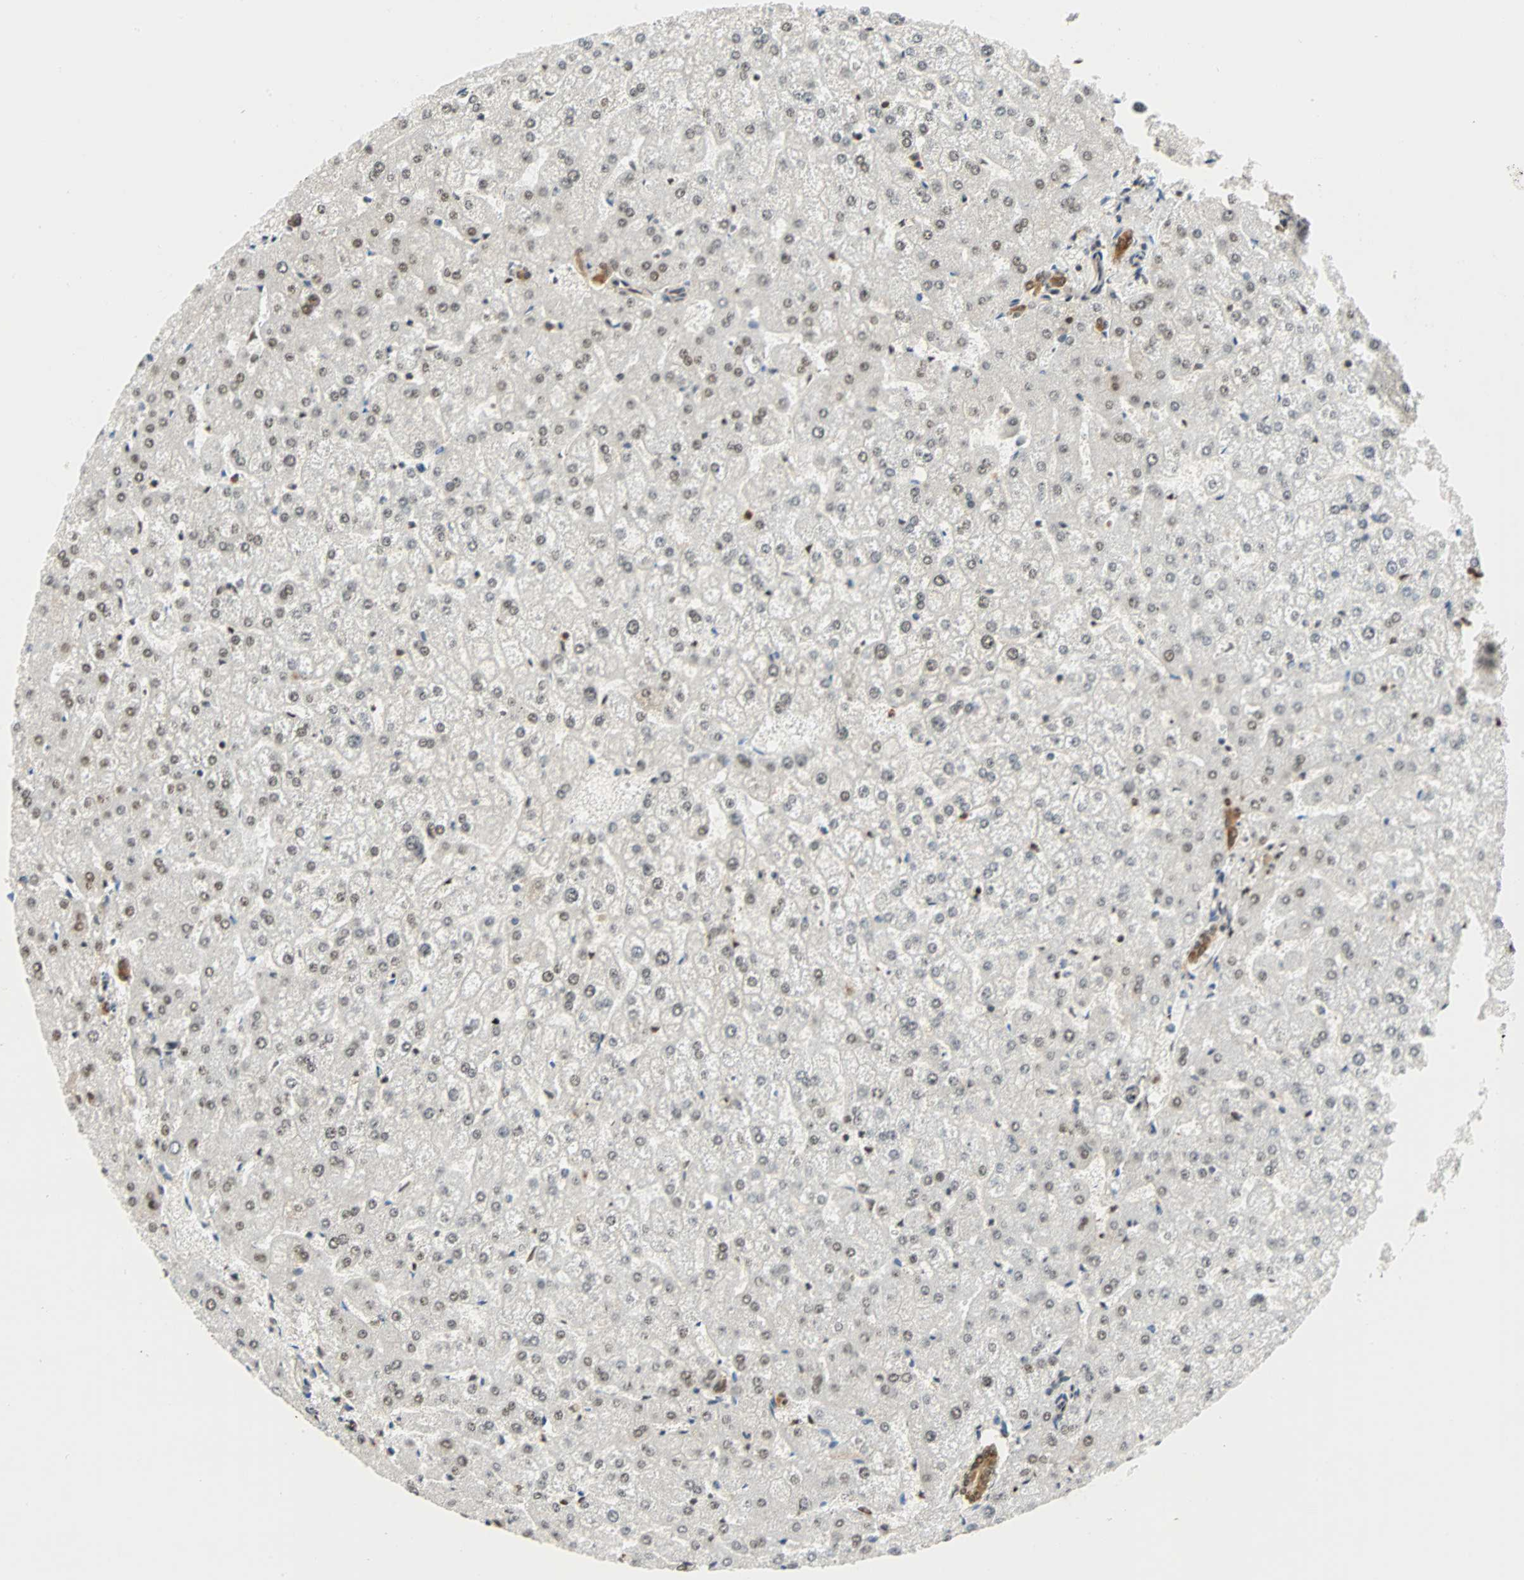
{"staining": {"intensity": "moderate", "quantity": ">75%", "location": "cytoplasmic/membranous,nuclear"}, "tissue": "liver", "cell_type": "Cholangiocytes", "image_type": "normal", "snomed": [{"axis": "morphology", "description": "Normal tissue, NOS"}, {"axis": "topography", "description": "Liver"}], "caption": "Cholangiocytes show medium levels of moderate cytoplasmic/membranous,nuclear expression in about >75% of cells in unremarkable liver.", "gene": "CDK12", "patient": {"sex": "female", "age": 32}}